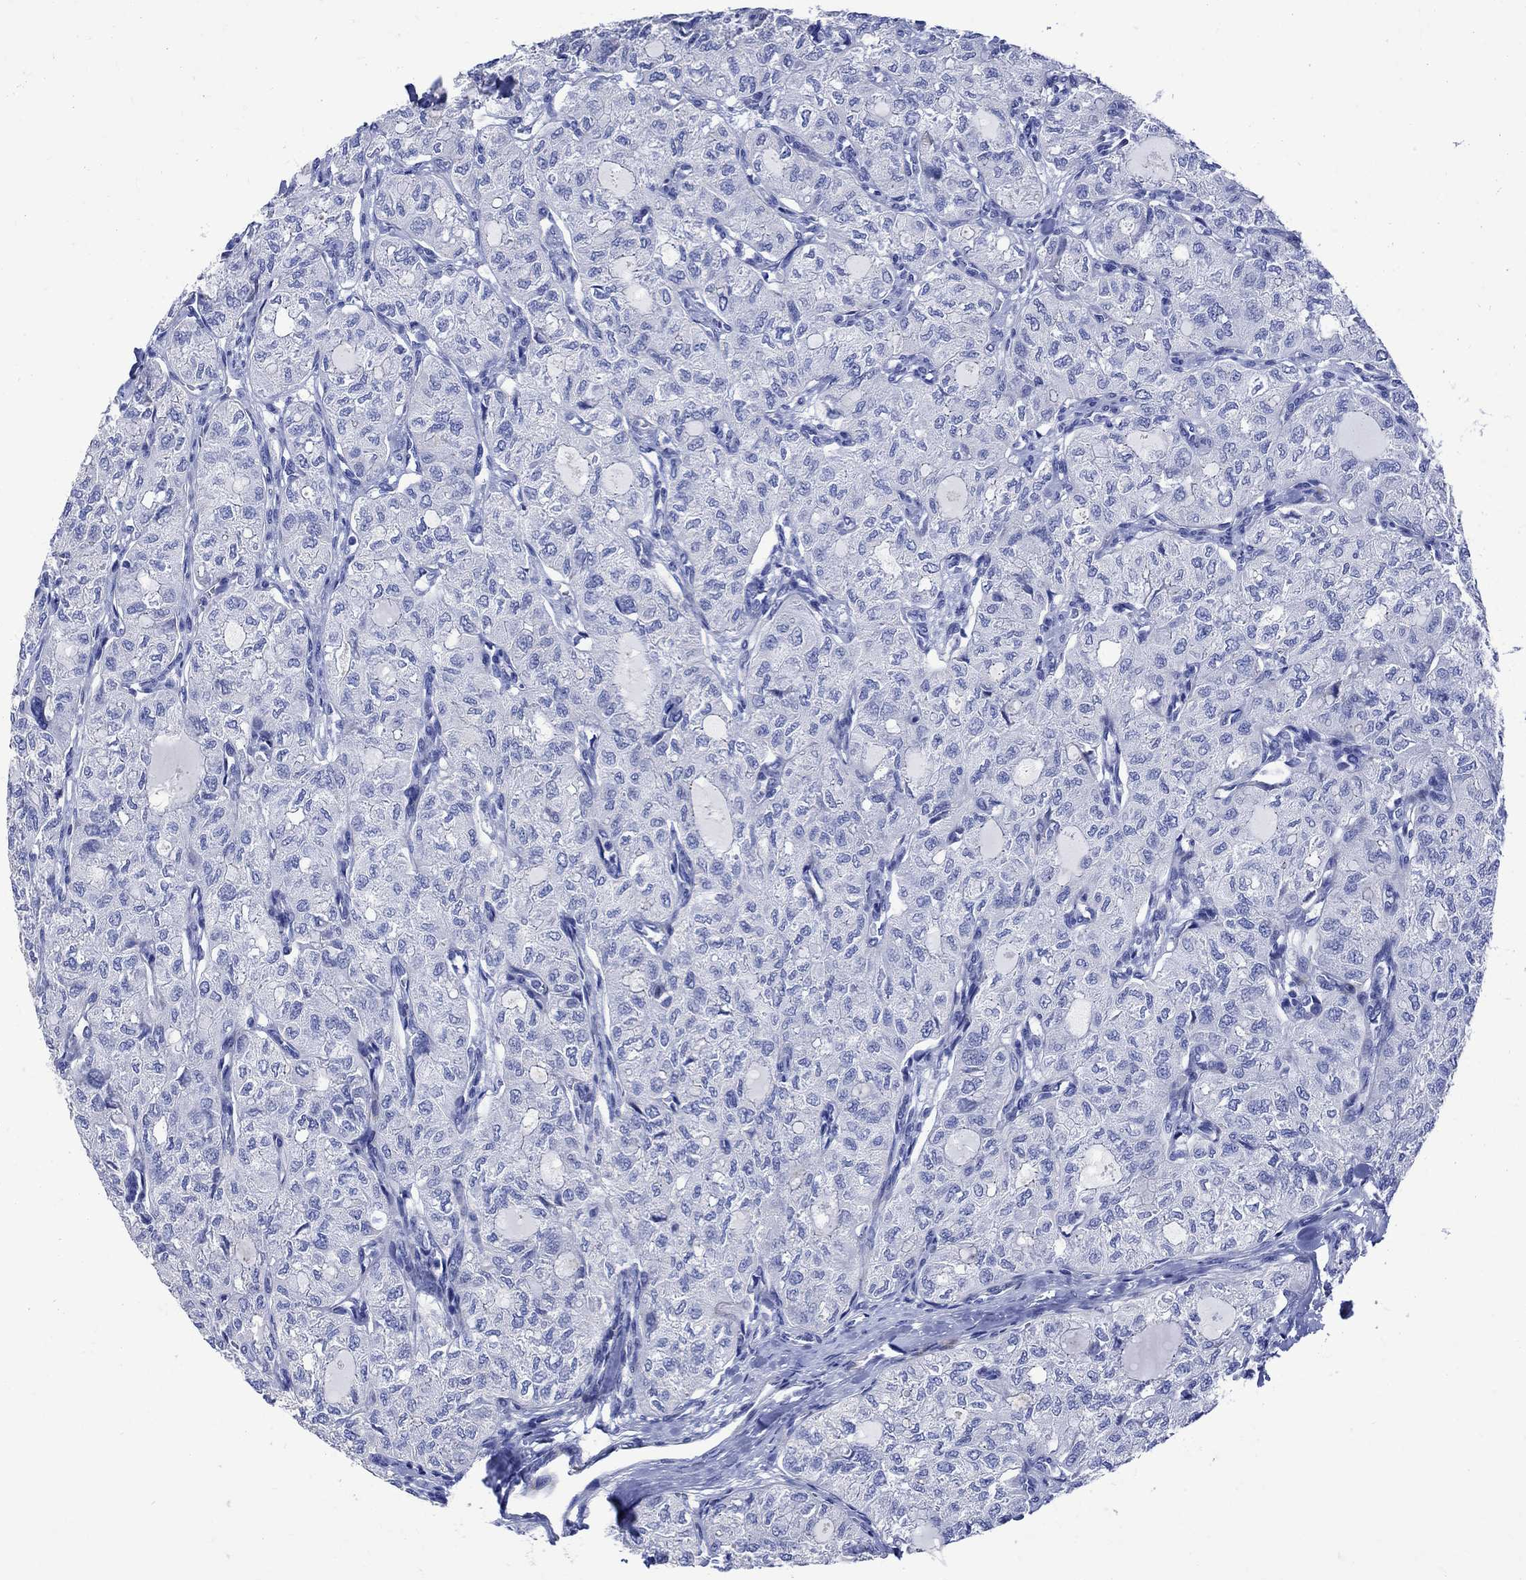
{"staining": {"intensity": "negative", "quantity": "none", "location": "none"}, "tissue": "thyroid cancer", "cell_type": "Tumor cells", "image_type": "cancer", "snomed": [{"axis": "morphology", "description": "Follicular adenoma carcinoma, NOS"}, {"axis": "topography", "description": "Thyroid gland"}], "caption": "DAB immunohistochemical staining of human follicular adenoma carcinoma (thyroid) shows no significant positivity in tumor cells.", "gene": "PARVB", "patient": {"sex": "male", "age": 75}}